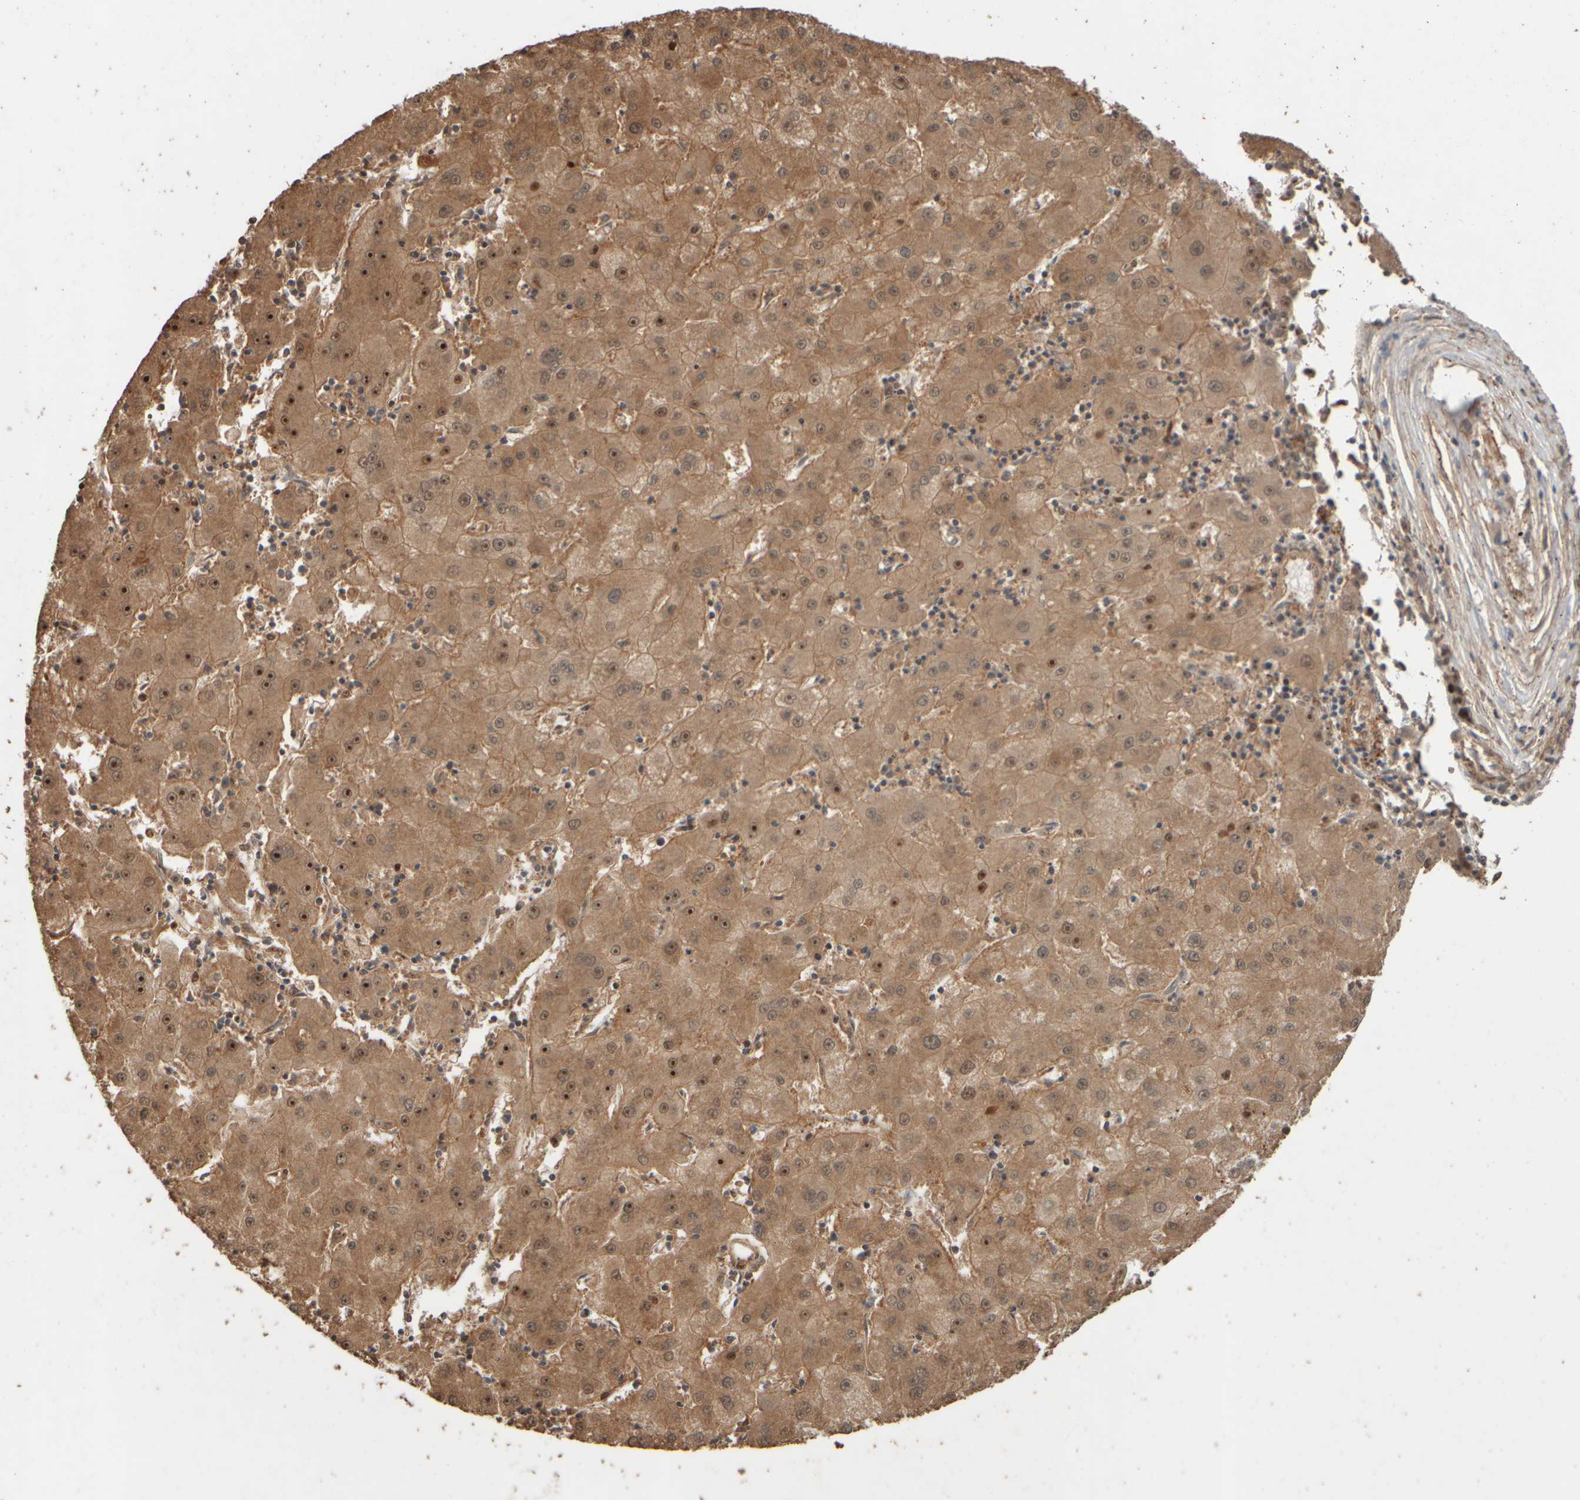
{"staining": {"intensity": "moderate", "quantity": ">75%", "location": "cytoplasmic/membranous,nuclear"}, "tissue": "liver cancer", "cell_type": "Tumor cells", "image_type": "cancer", "snomed": [{"axis": "morphology", "description": "Carcinoma, Hepatocellular, NOS"}, {"axis": "topography", "description": "Liver"}], "caption": "Tumor cells exhibit medium levels of moderate cytoplasmic/membranous and nuclear positivity in about >75% of cells in hepatocellular carcinoma (liver).", "gene": "SPHK1", "patient": {"sex": "male", "age": 72}}